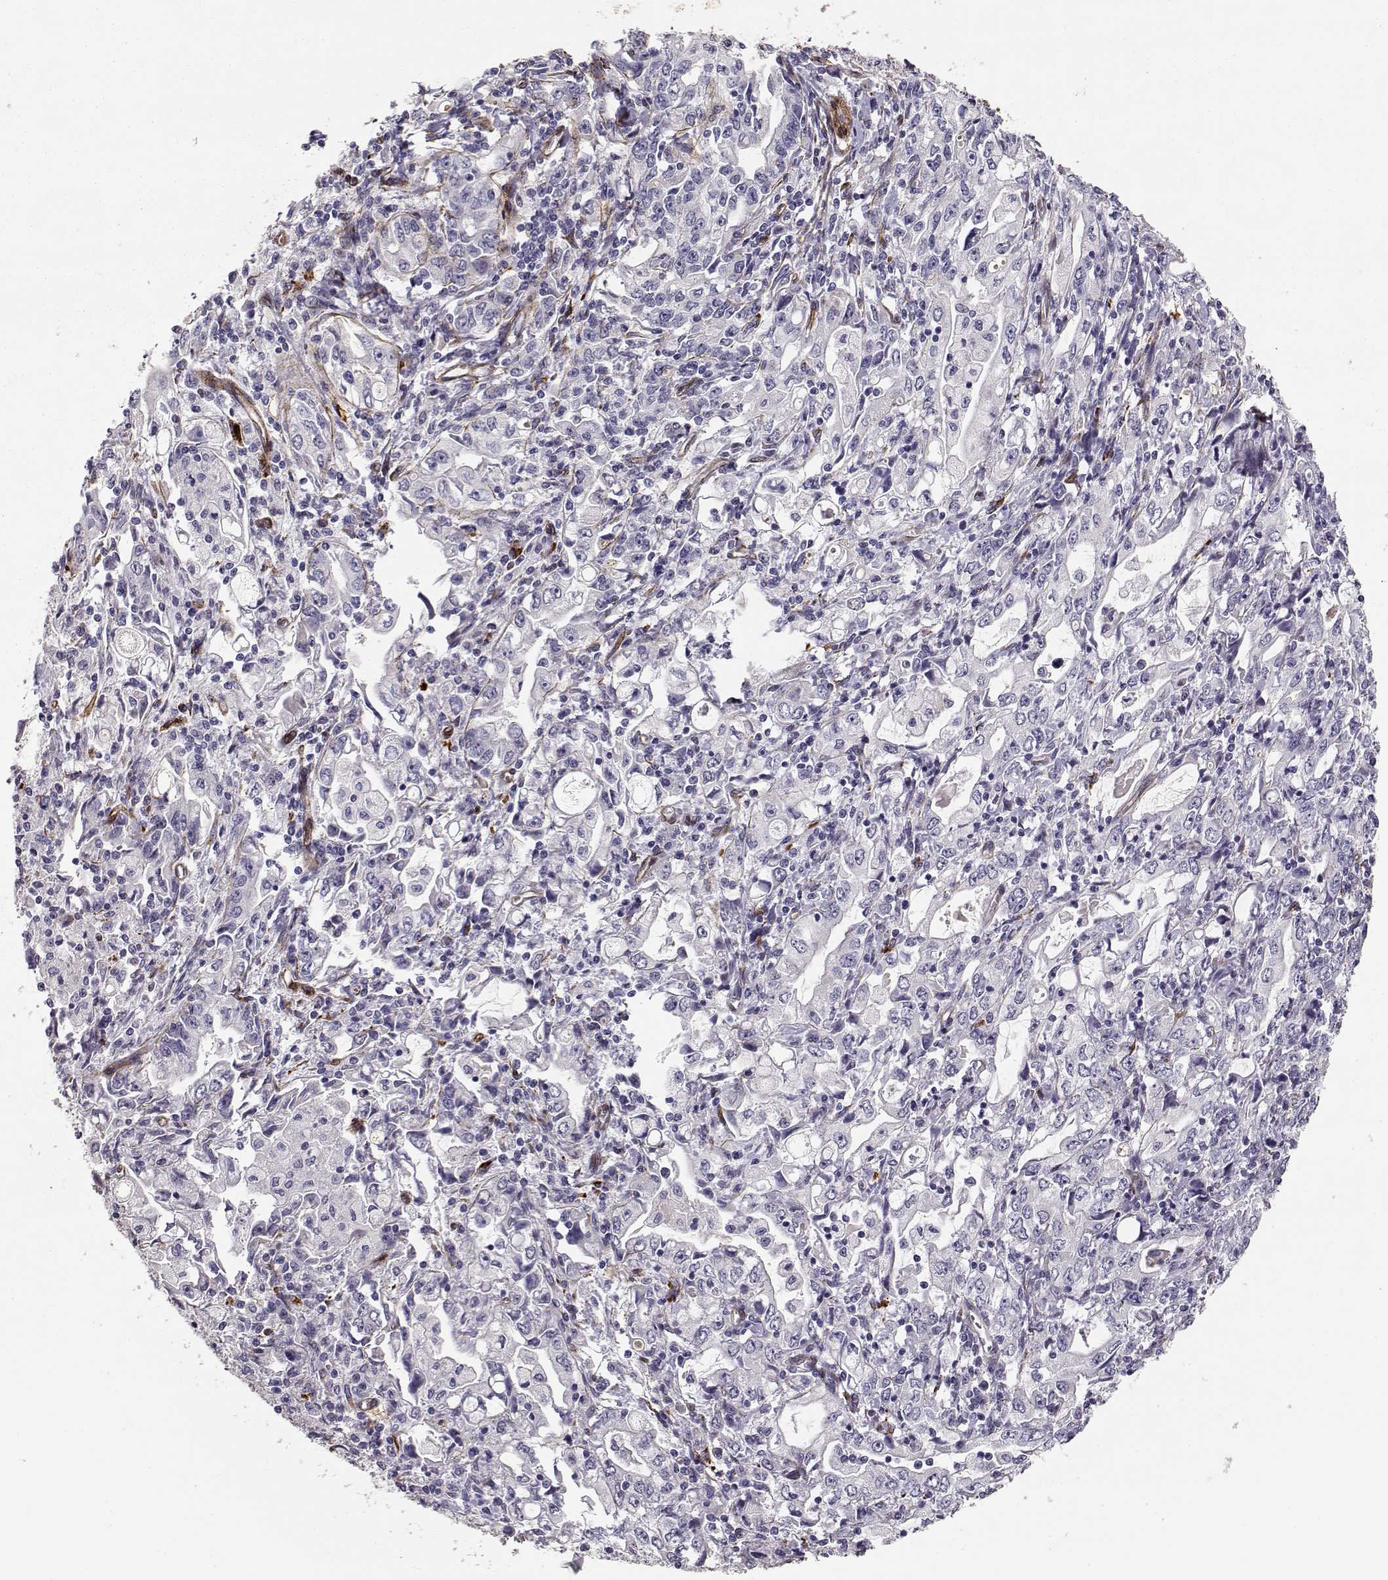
{"staining": {"intensity": "negative", "quantity": "none", "location": "none"}, "tissue": "stomach cancer", "cell_type": "Tumor cells", "image_type": "cancer", "snomed": [{"axis": "morphology", "description": "Adenocarcinoma, NOS"}, {"axis": "topography", "description": "Stomach, lower"}], "caption": "Immunohistochemical staining of stomach cancer demonstrates no significant expression in tumor cells.", "gene": "LAMC1", "patient": {"sex": "female", "age": 72}}